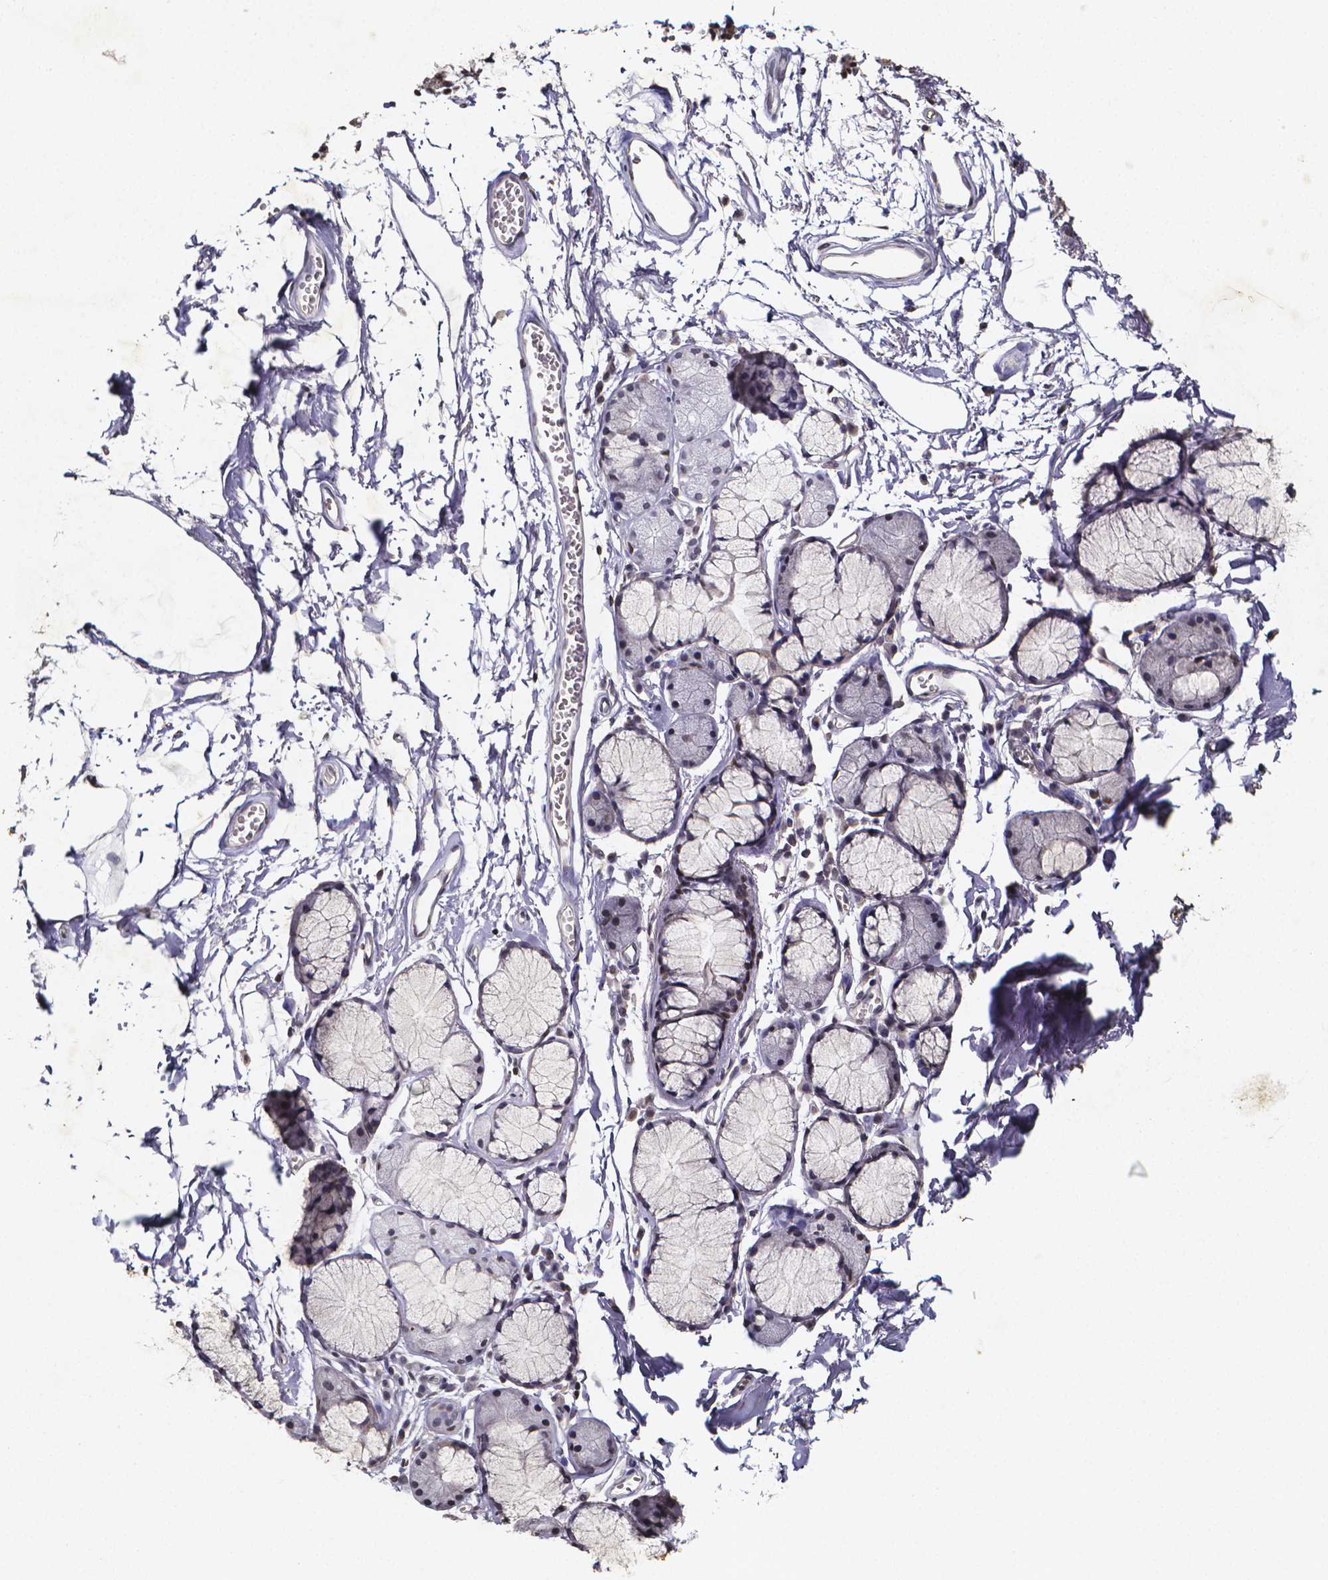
{"staining": {"intensity": "negative", "quantity": "none", "location": "none"}, "tissue": "adipose tissue", "cell_type": "Adipocytes", "image_type": "normal", "snomed": [{"axis": "morphology", "description": "Normal tissue, NOS"}, {"axis": "topography", "description": "Cartilage tissue"}, {"axis": "topography", "description": "Bronchus"}], "caption": "Human adipose tissue stained for a protein using immunohistochemistry (IHC) displays no staining in adipocytes.", "gene": "TP73", "patient": {"sex": "female", "age": 79}}